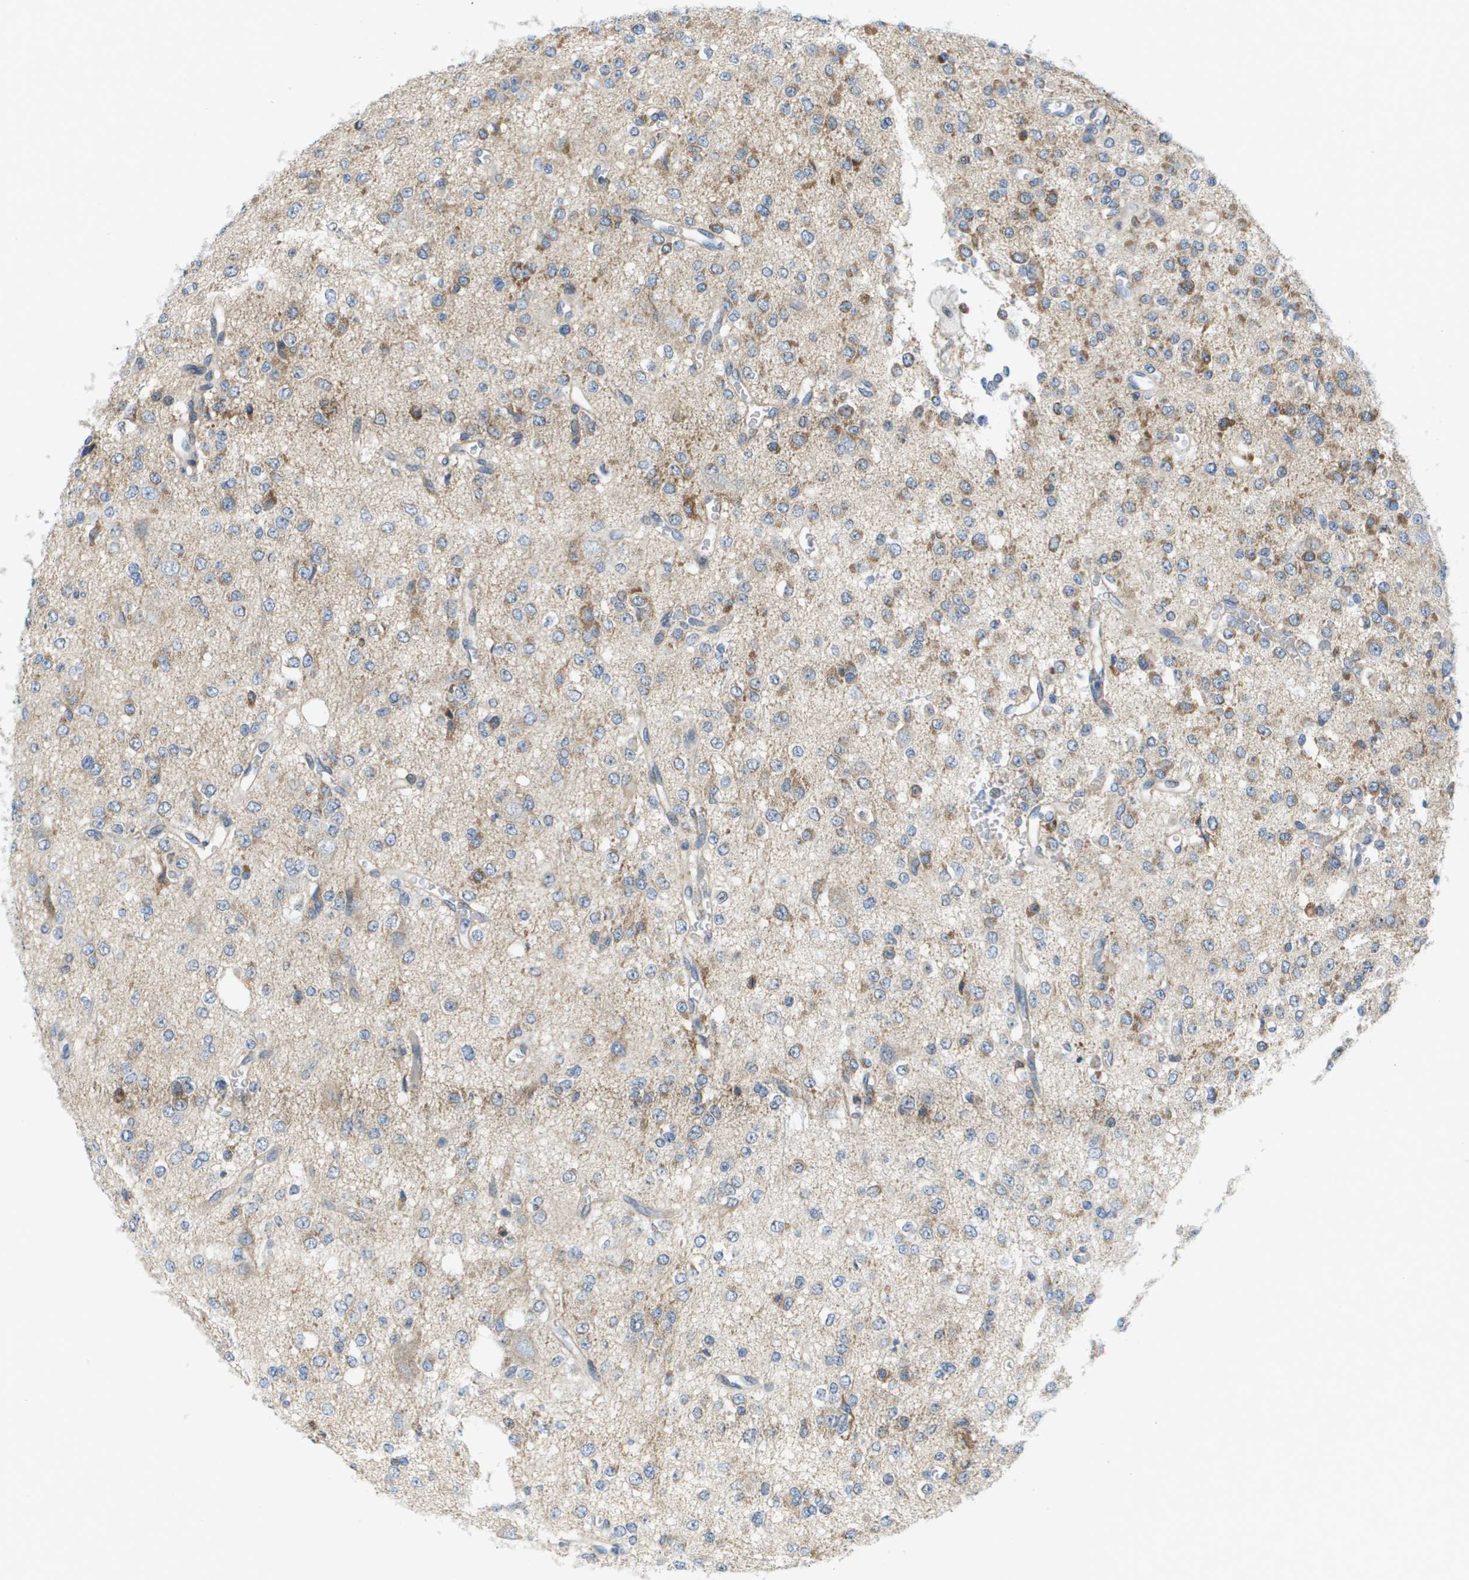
{"staining": {"intensity": "moderate", "quantity": "25%-75%", "location": "cytoplasmic/membranous"}, "tissue": "glioma", "cell_type": "Tumor cells", "image_type": "cancer", "snomed": [{"axis": "morphology", "description": "Glioma, malignant, Low grade"}, {"axis": "topography", "description": "Brain"}], "caption": "Protein positivity by IHC shows moderate cytoplasmic/membranous positivity in about 25%-75% of tumor cells in glioma.", "gene": "KRT23", "patient": {"sex": "male", "age": 38}}